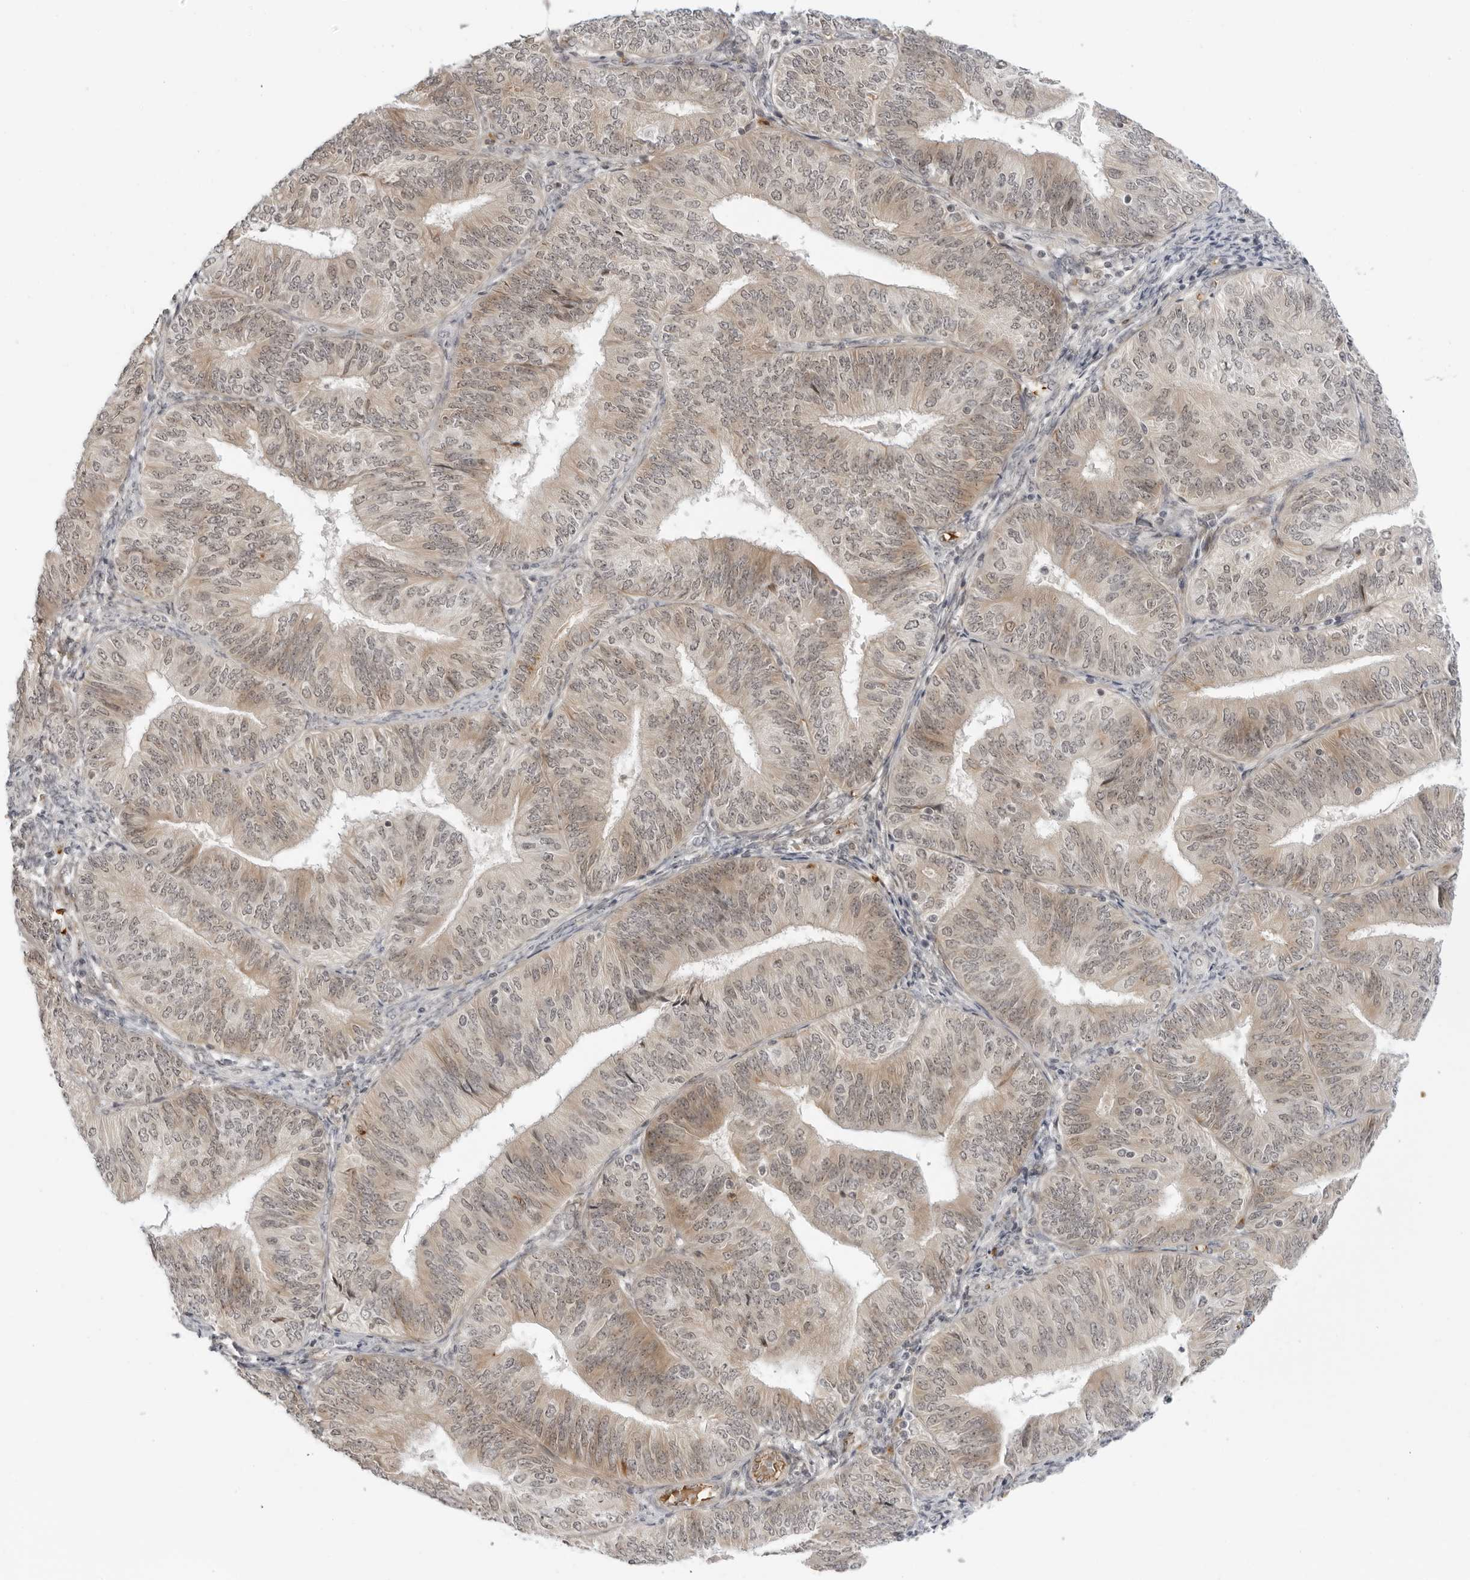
{"staining": {"intensity": "weak", "quantity": ">75%", "location": "cytoplasmic/membranous,nuclear"}, "tissue": "endometrial cancer", "cell_type": "Tumor cells", "image_type": "cancer", "snomed": [{"axis": "morphology", "description": "Adenocarcinoma, NOS"}, {"axis": "topography", "description": "Endometrium"}], "caption": "An image showing weak cytoplasmic/membranous and nuclear staining in approximately >75% of tumor cells in endometrial cancer (adenocarcinoma), as visualized by brown immunohistochemical staining.", "gene": "SUGCT", "patient": {"sex": "female", "age": 58}}